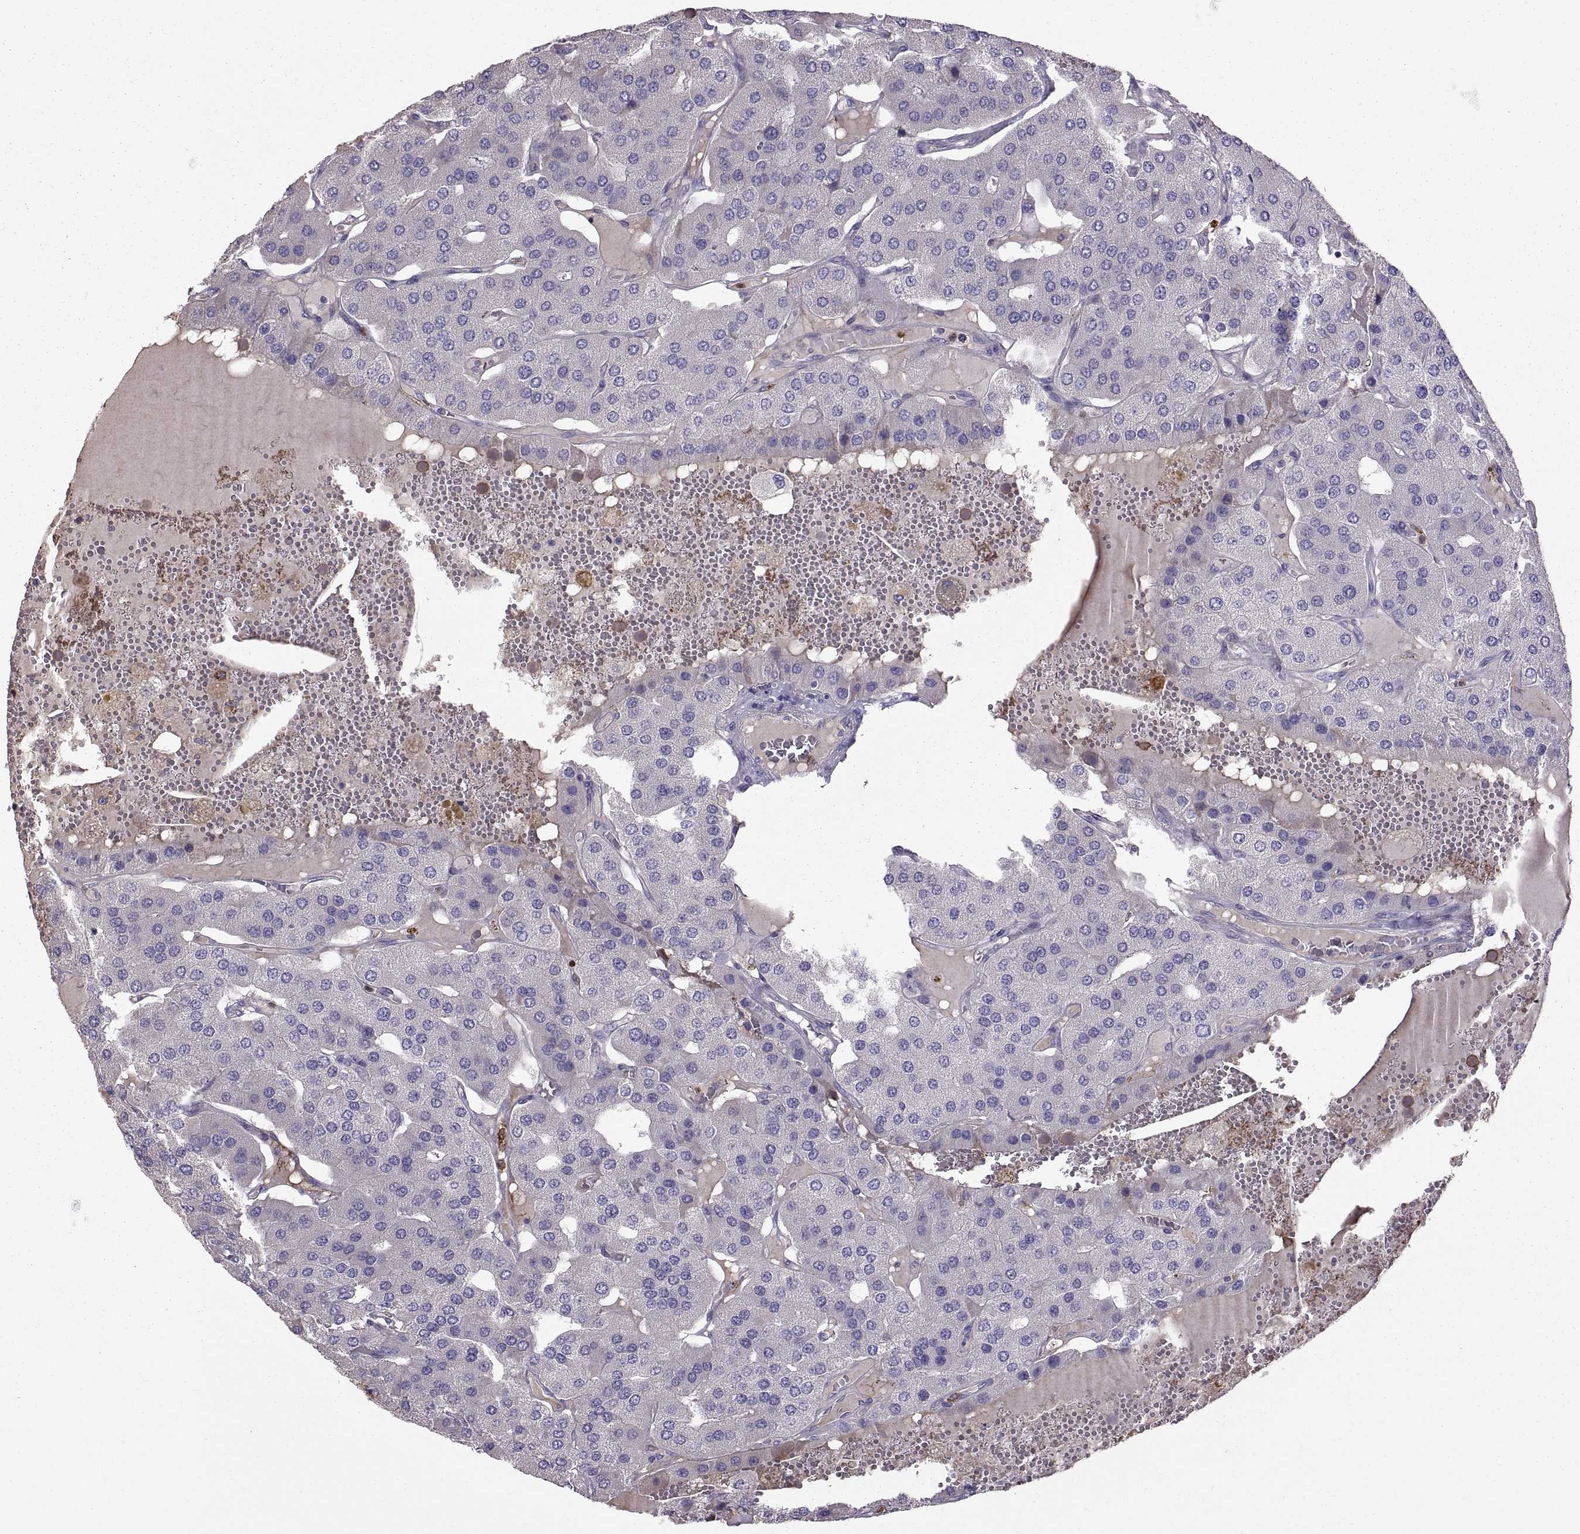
{"staining": {"intensity": "negative", "quantity": "none", "location": "none"}, "tissue": "parathyroid gland", "cell_type": "Glandular cells", "image_type": "normal", "snomed": [{"axis": "morphology", "description": "Normal tissue, NOS"}, {"axis": "morphology", "description": "Adenoma, NOS"}, {"axis": "topography", "description": "Parathyroid gland"}], "caption": "The photomicrograph exhibits no staining of glandular cells in normal parathyroid gland. (DAB (3,3'-diaminobenzidine) immunohistochemistry (IHC) visualized using brightfield microscopy, high magnification).", "gene": "EMILIN2", "patient": {"sex": "female", "age": 86}}